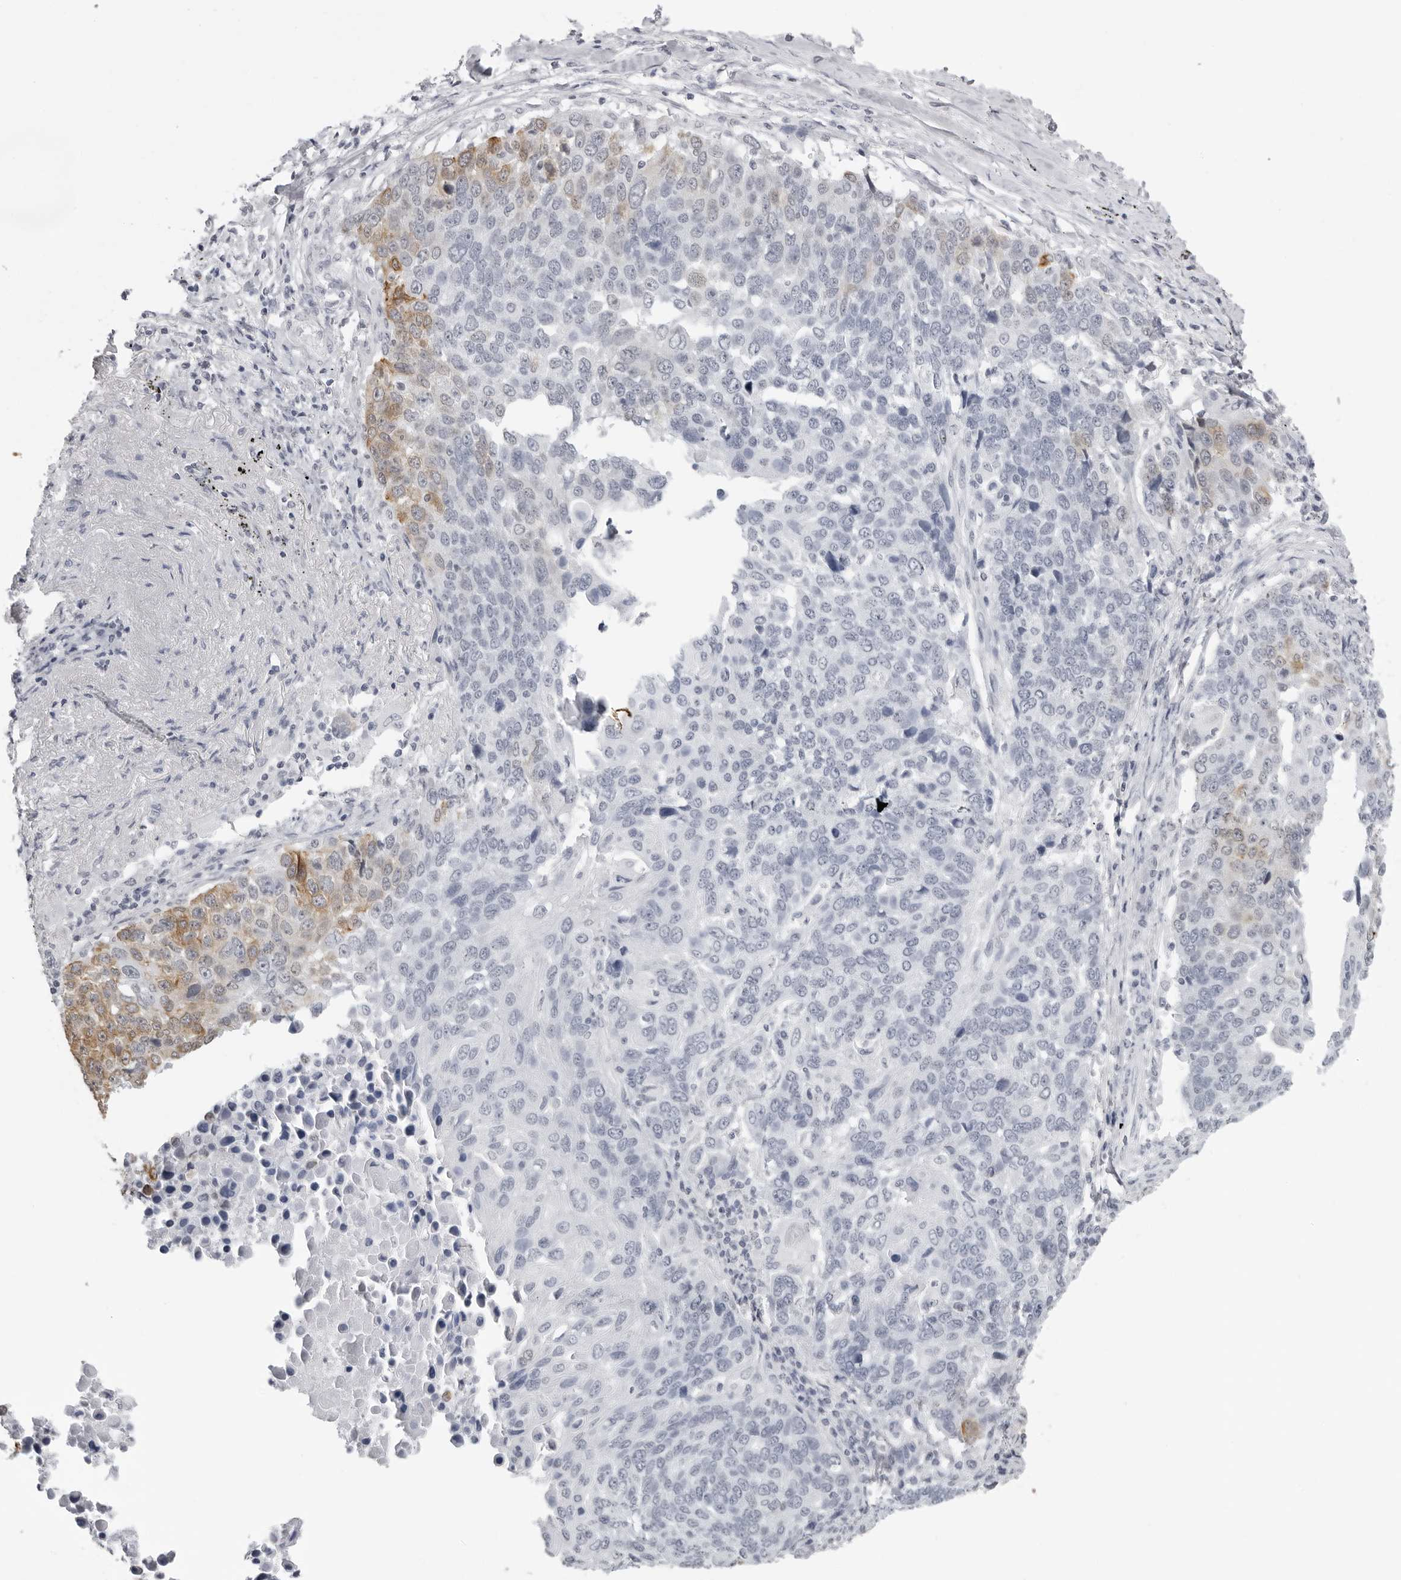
{"staining": {"intensity": "weak", "quantity": "<25%", "location": "cytoplasmic/membranous"}, "tissue": "lung cancer", "cell_type": "Tumor cells", "image_type": "cancer", "snomed": [{"axis": "morphology", "description": "Squamous cell carcinoma, NOS"}, {"axis": "topography", "description": "Lung"}], "caption": "Image shows no protein positivity in tumor cells of lung squamous cell carcinoma tissue.", "gene": "SERPINF2", "patient": {"sex": "male", "age": 66}}